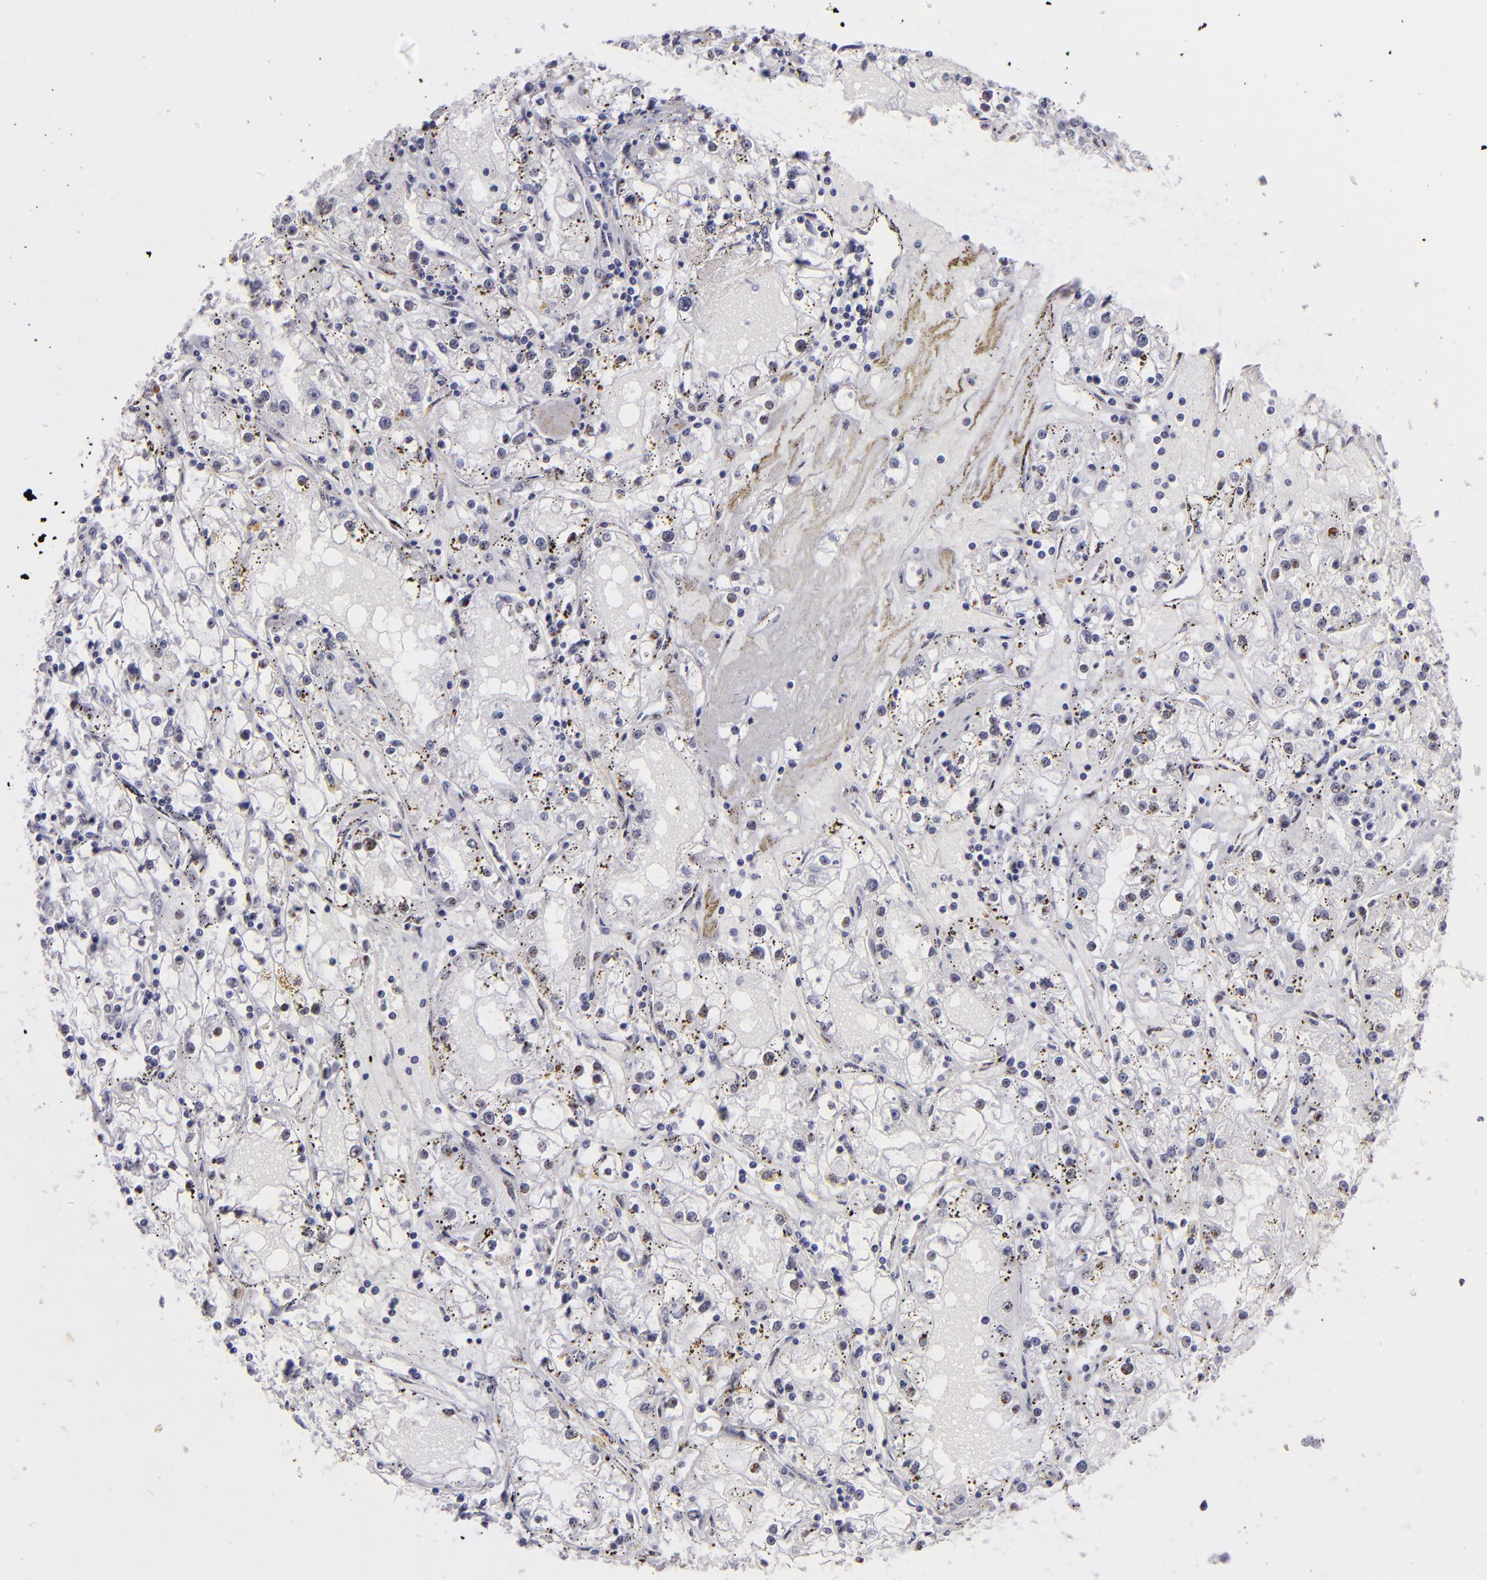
{"staining": {"intensity": "negative", "quantity": "none", "location": "none"}, "tissue": "renal cancer", "cell_type": "Tumor cells", "image_type": "cancer", "snomed": [{"axis": "morphology", "description": "Adenocarcinoma, NOS"}, {"axis": "topography", "description": "Kidney"}], "caption": "Immunohistochemistry (IHC) of human adenocarcinoma (renal) exhibits no expression in tumor cells. The staining is performed using DAB brown chromogen with nuclei counter-stained in using hematoxylin.", "gene": "TOP3A", "patient": {"sex": "male", "age": 56}}